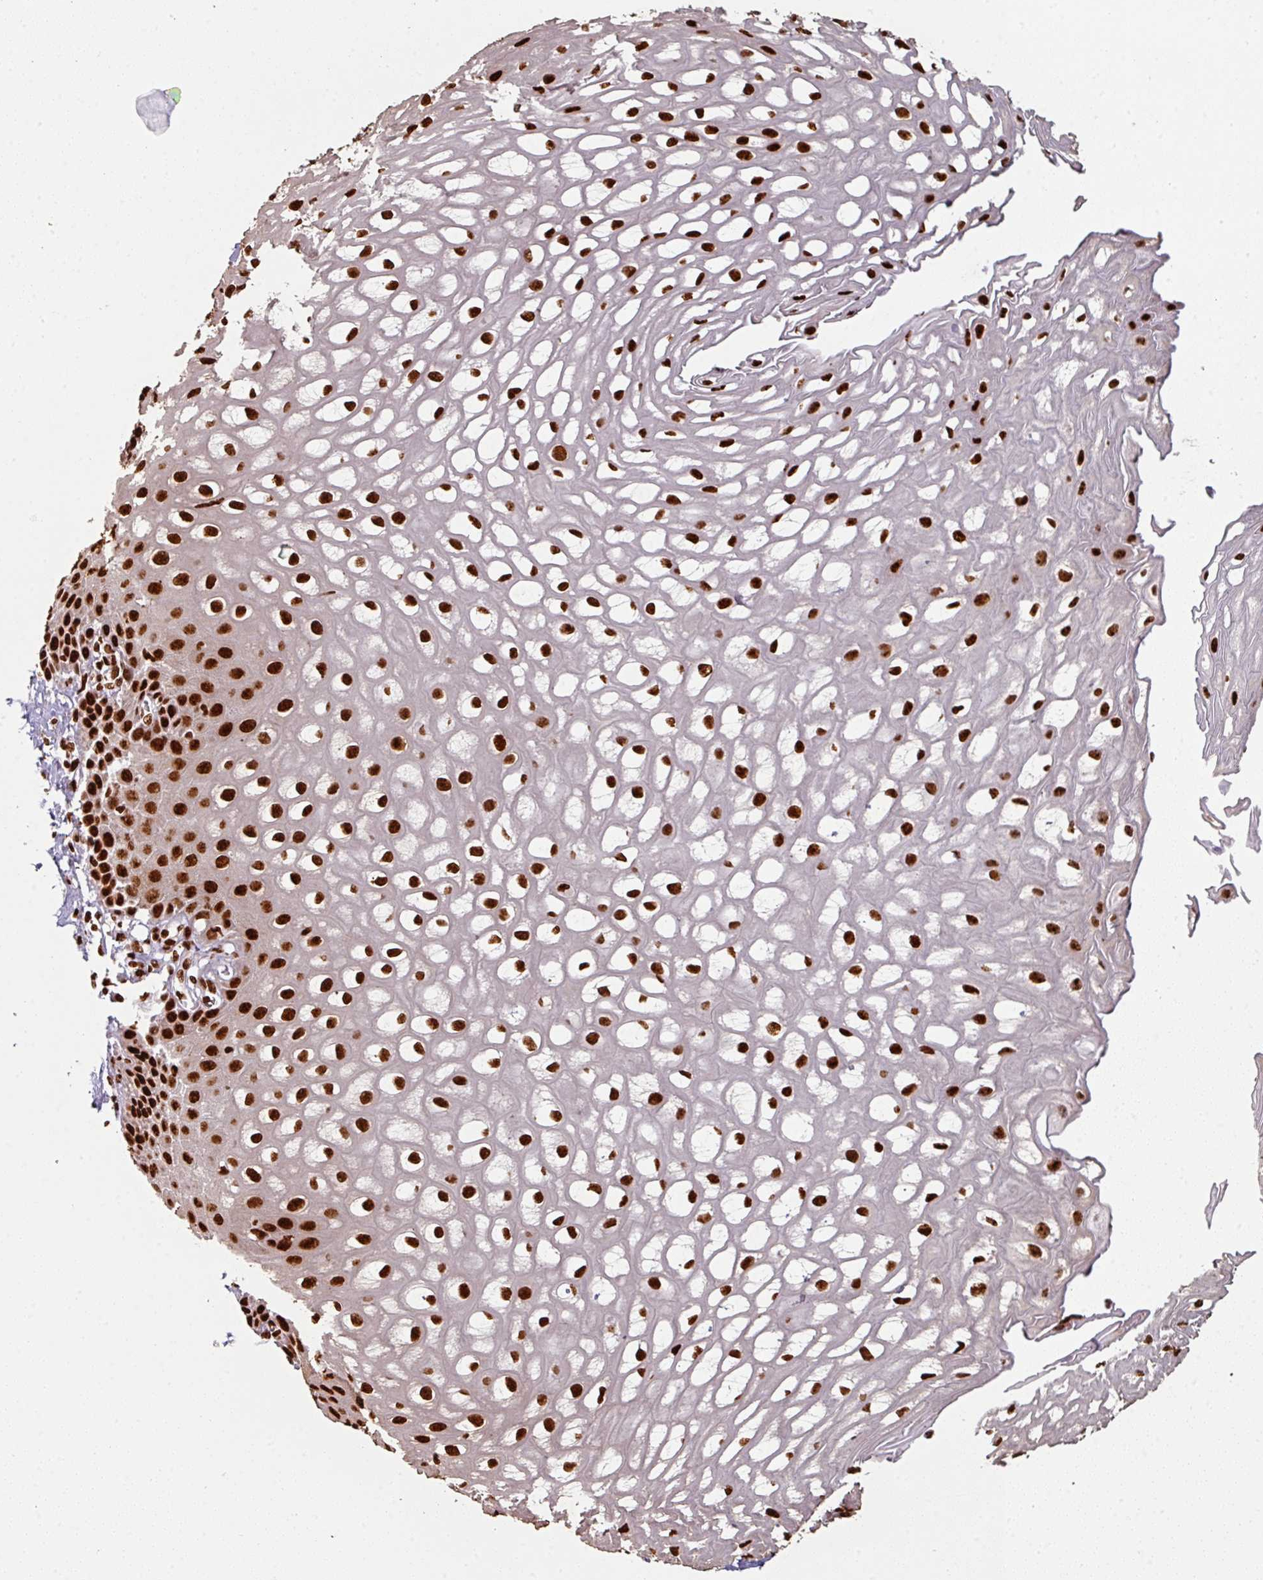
{"staining": {"intensity": "strong", "quantity": ">75%", "location": "nuclear"}, "tissue": "esophagus", "cell_type": "Squamous epithelial cells", "image_type": "normal", "snomed": [{"axis": "morphology", "description": "Normal tissue, NOS"}, {"axis": "topography", "description": "Esophagus"}], "caption": "Immunohistochemical staining of benign human esophagus demonstrates strong nuclear protein staining in about >75% of squamous epithelial cells.", "gene": "SIK3", "patient": {"sex": "male", "age": 67}}